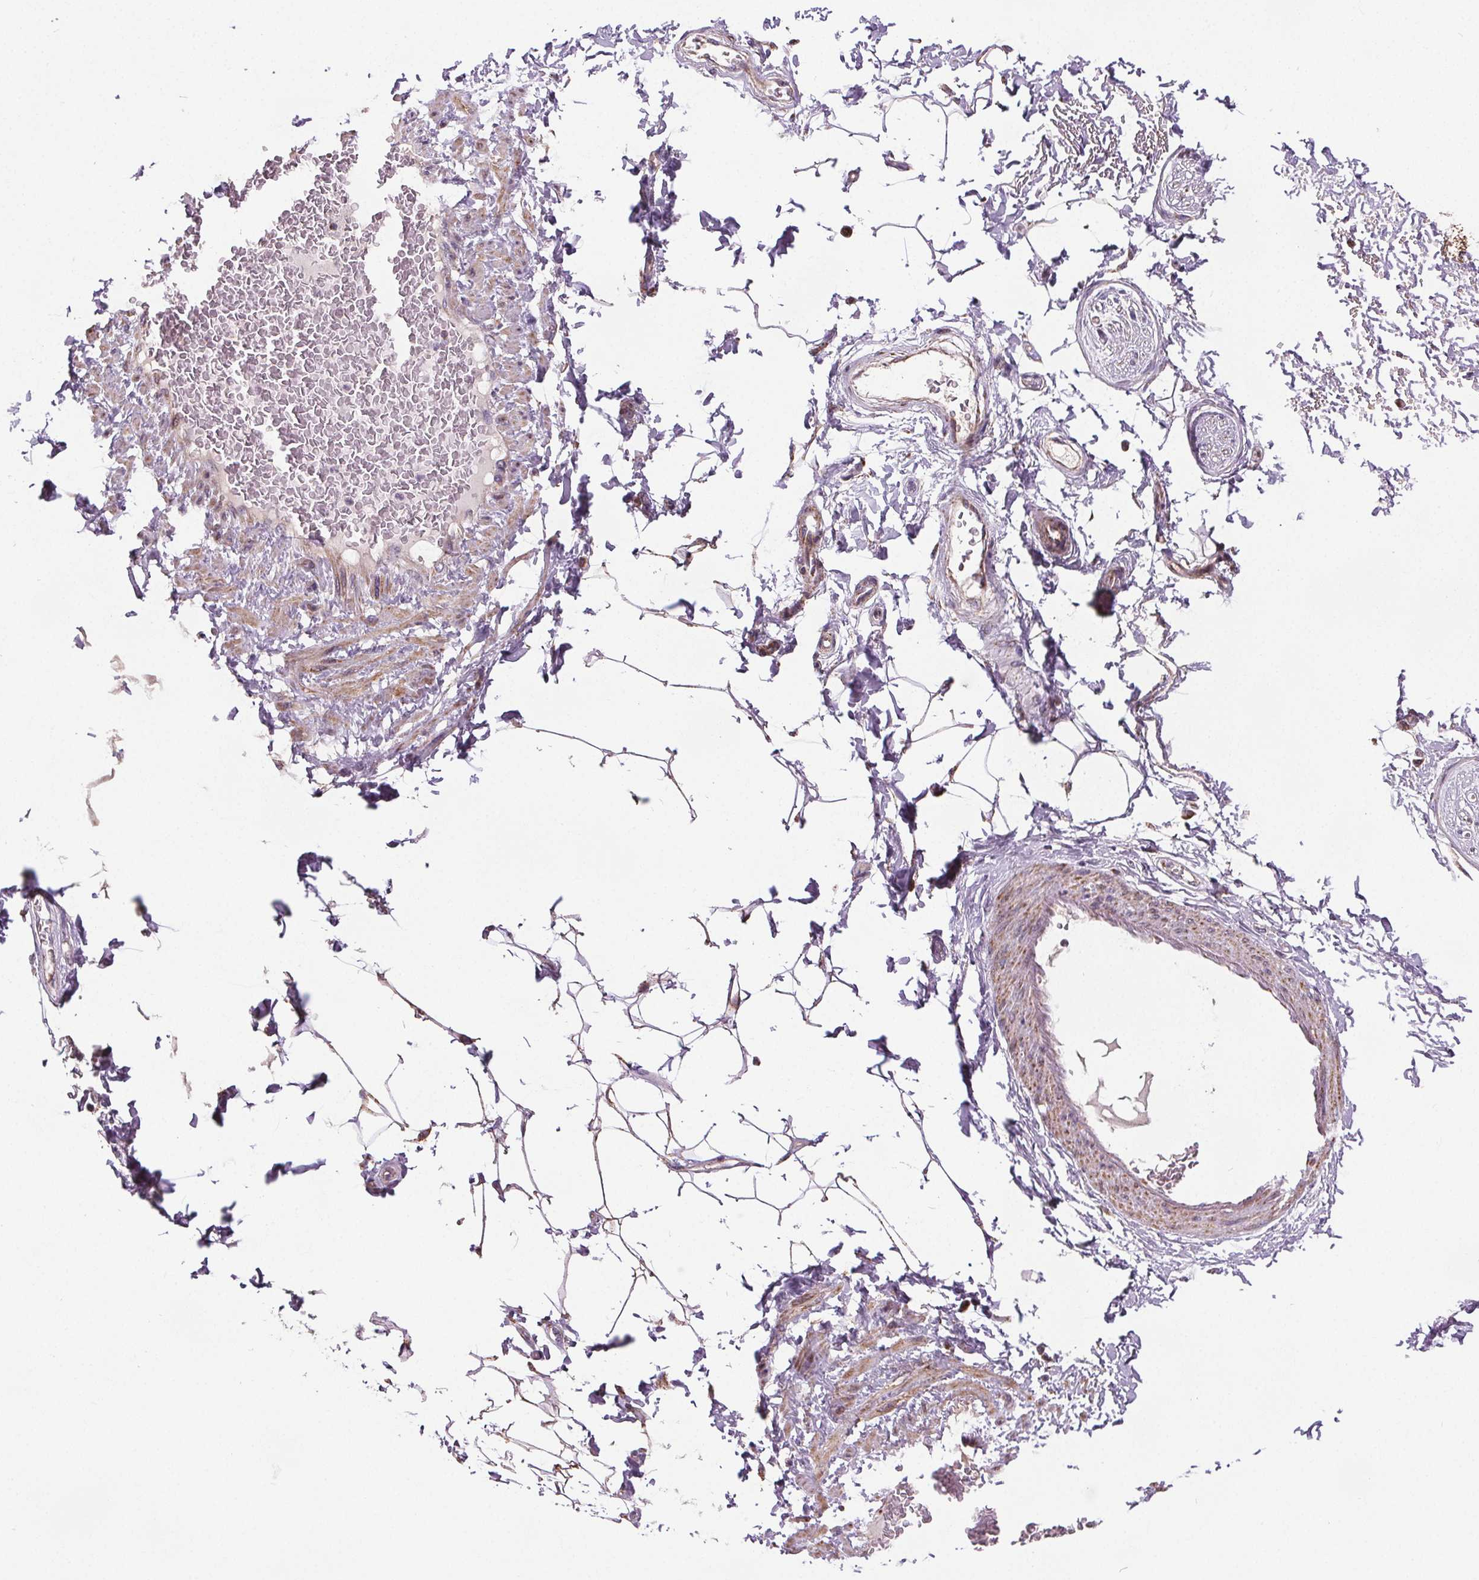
{"staining": {"intensity": "weak", "quantity": ">75%", "location": "cytoplasmic/membranous"}, "tissue": "adipose tissue", "cell_type": "Adipocytes", "image_type": "normal", "snomed": [{"axis": "morphology", "description": "Normal tissue, NOS"}, {"axis": "topography", "description": "Peripheral nerve tissue"}], "caption": "High-power microscopy captured an immunohistochemistry photomicrograph of normal adipose tissue, revealing weak cytoplasmic/membranous positivity in approximately >75% of adipocytes. Nuclei are stained in blue.", "gene": "SUCLA2", "patient": {"sex": "male", "age": 51}}